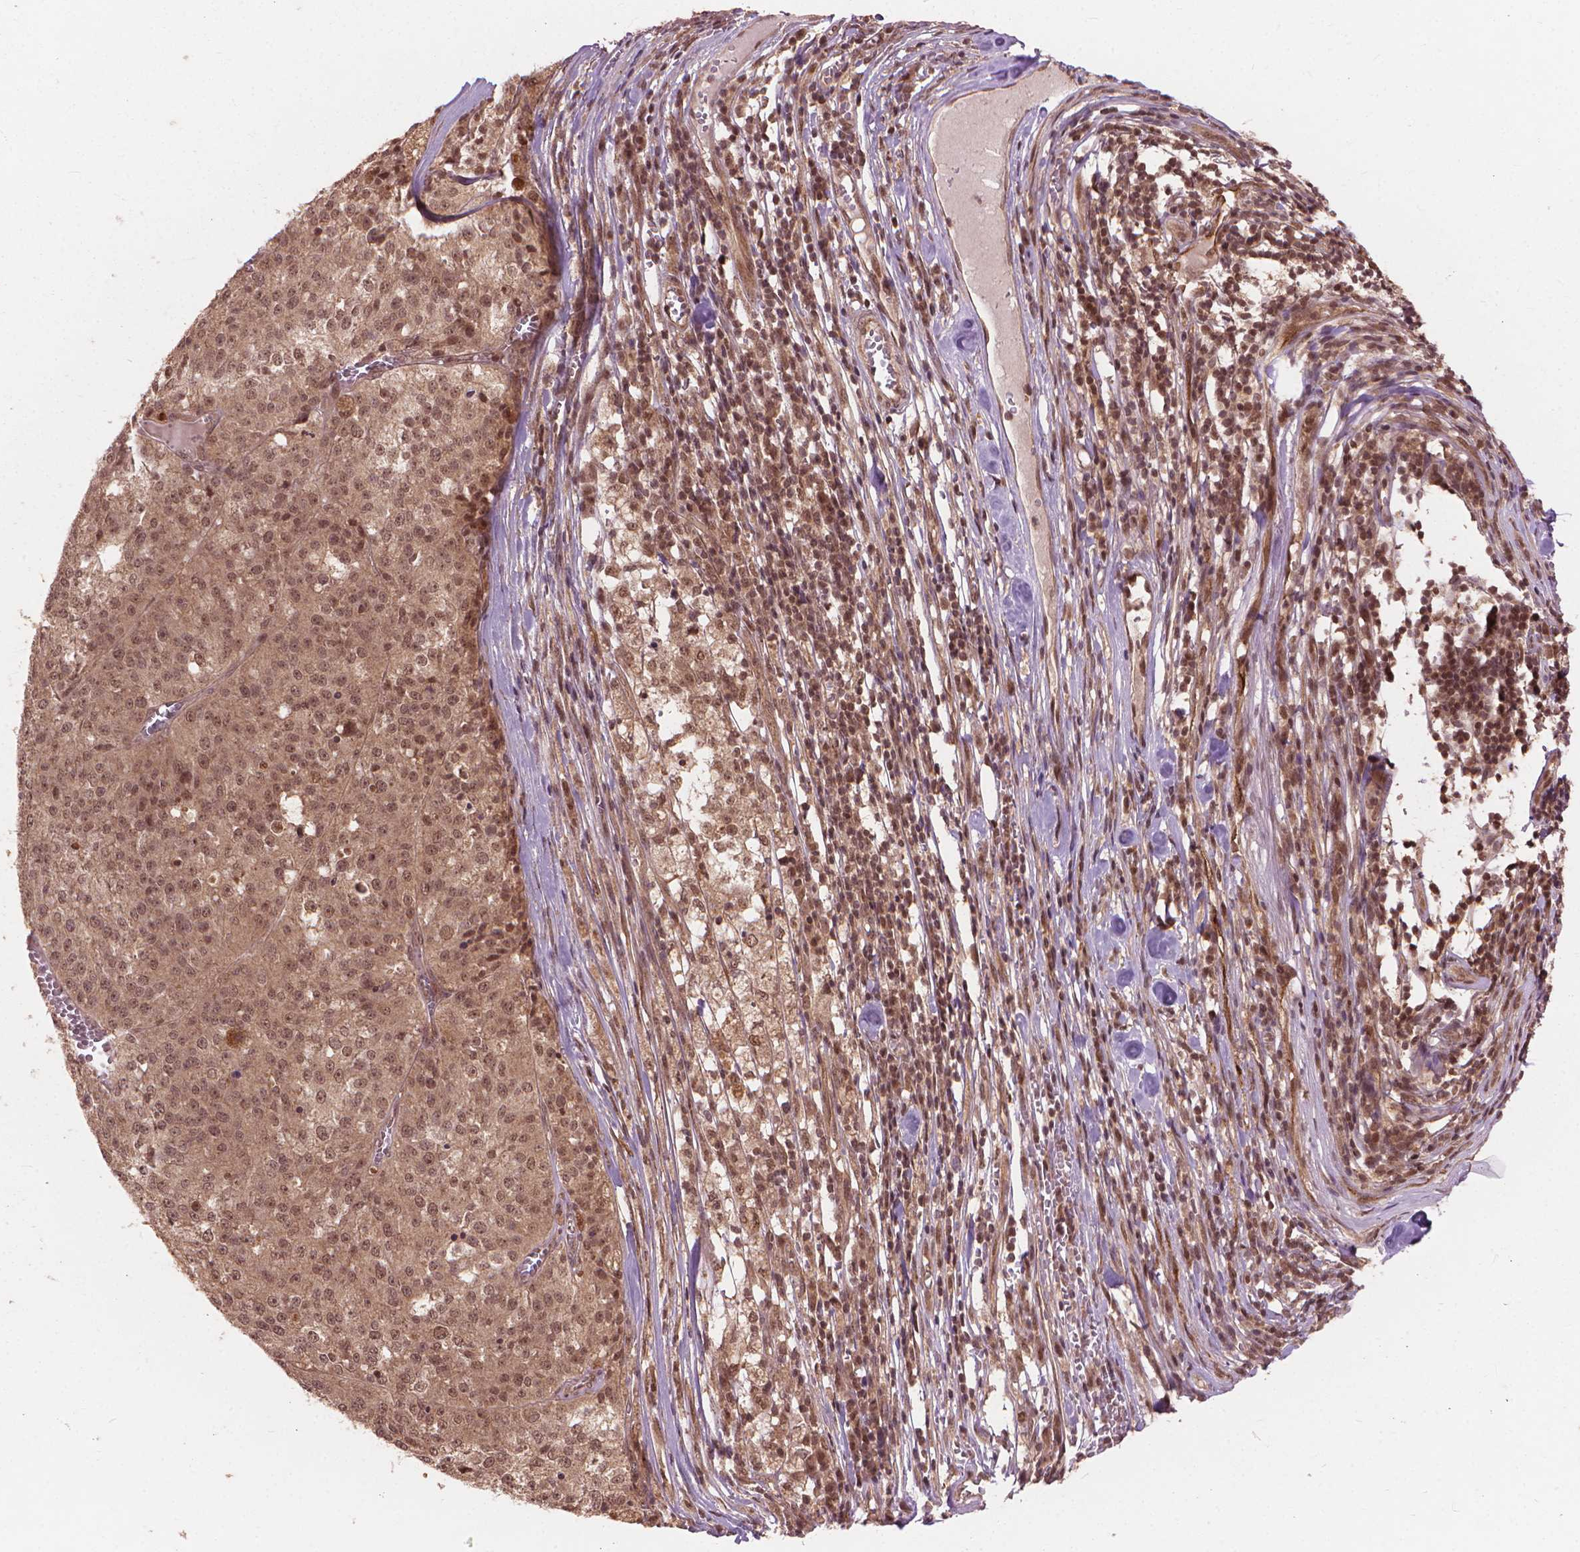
{"staining": {"intensity": "moderate", "quantity": ">75%", "location": "nuclear"}, "tissue": "melanoma", "cell_type": "Tumor cells", "image_type": "cancer", "snomed": [{"axis": "morphology", "description": "Malignant melanoma, Metastatic site"}, {"axis": "topography", "description": "Lymph node"}], "caption": "IHC micrograph of neoplastic tissue: human melanoma stained using immunohistochemistry (IHC) demonstrates medium levels of moderate protein expression localized specifically in the nuclear of tumor cells, appearing as a nuclear brown color.", "gene": "SSU72", "patient": {"sex": "female", "age": 64}}